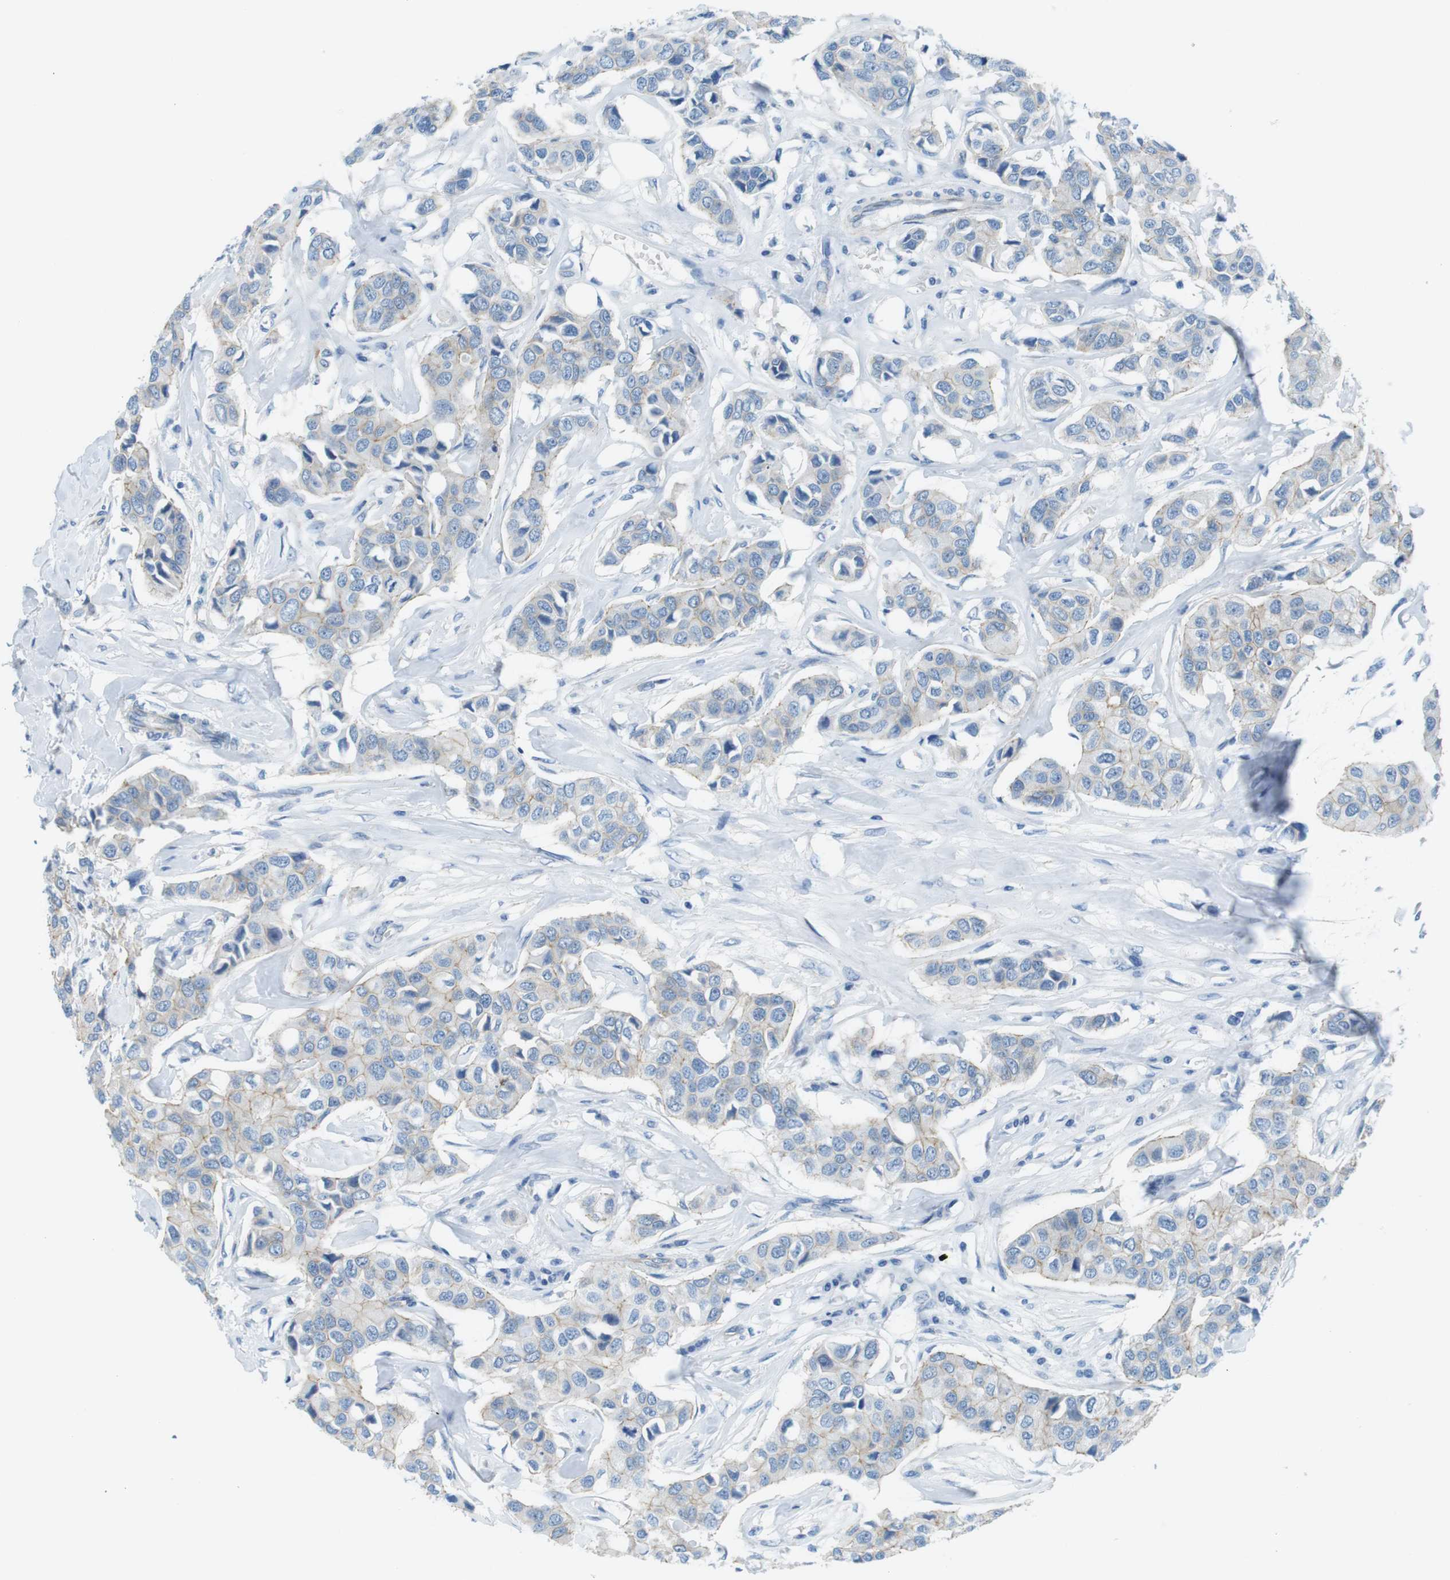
{"staining": {"intensity": "weak", "quantity": "25%-75%", "location": "cytoplasmic/membranous"}, "tissue": "breast cancer", "cell_type": "Tumor cells", "image_type": "cancer", "snomed": [{"axis": "morphology", "description": "Duct carcinoma"}, {"axis": "topography", "description": "Breast"}], "caption": "A brown stain highlights weak cytoplasmic/membranous staining of a protein in breast cancer (intraductal carcinoma) tumor cells.", "gene": "SLC6A6", "patient": {"sex": "female", "age": 80}}